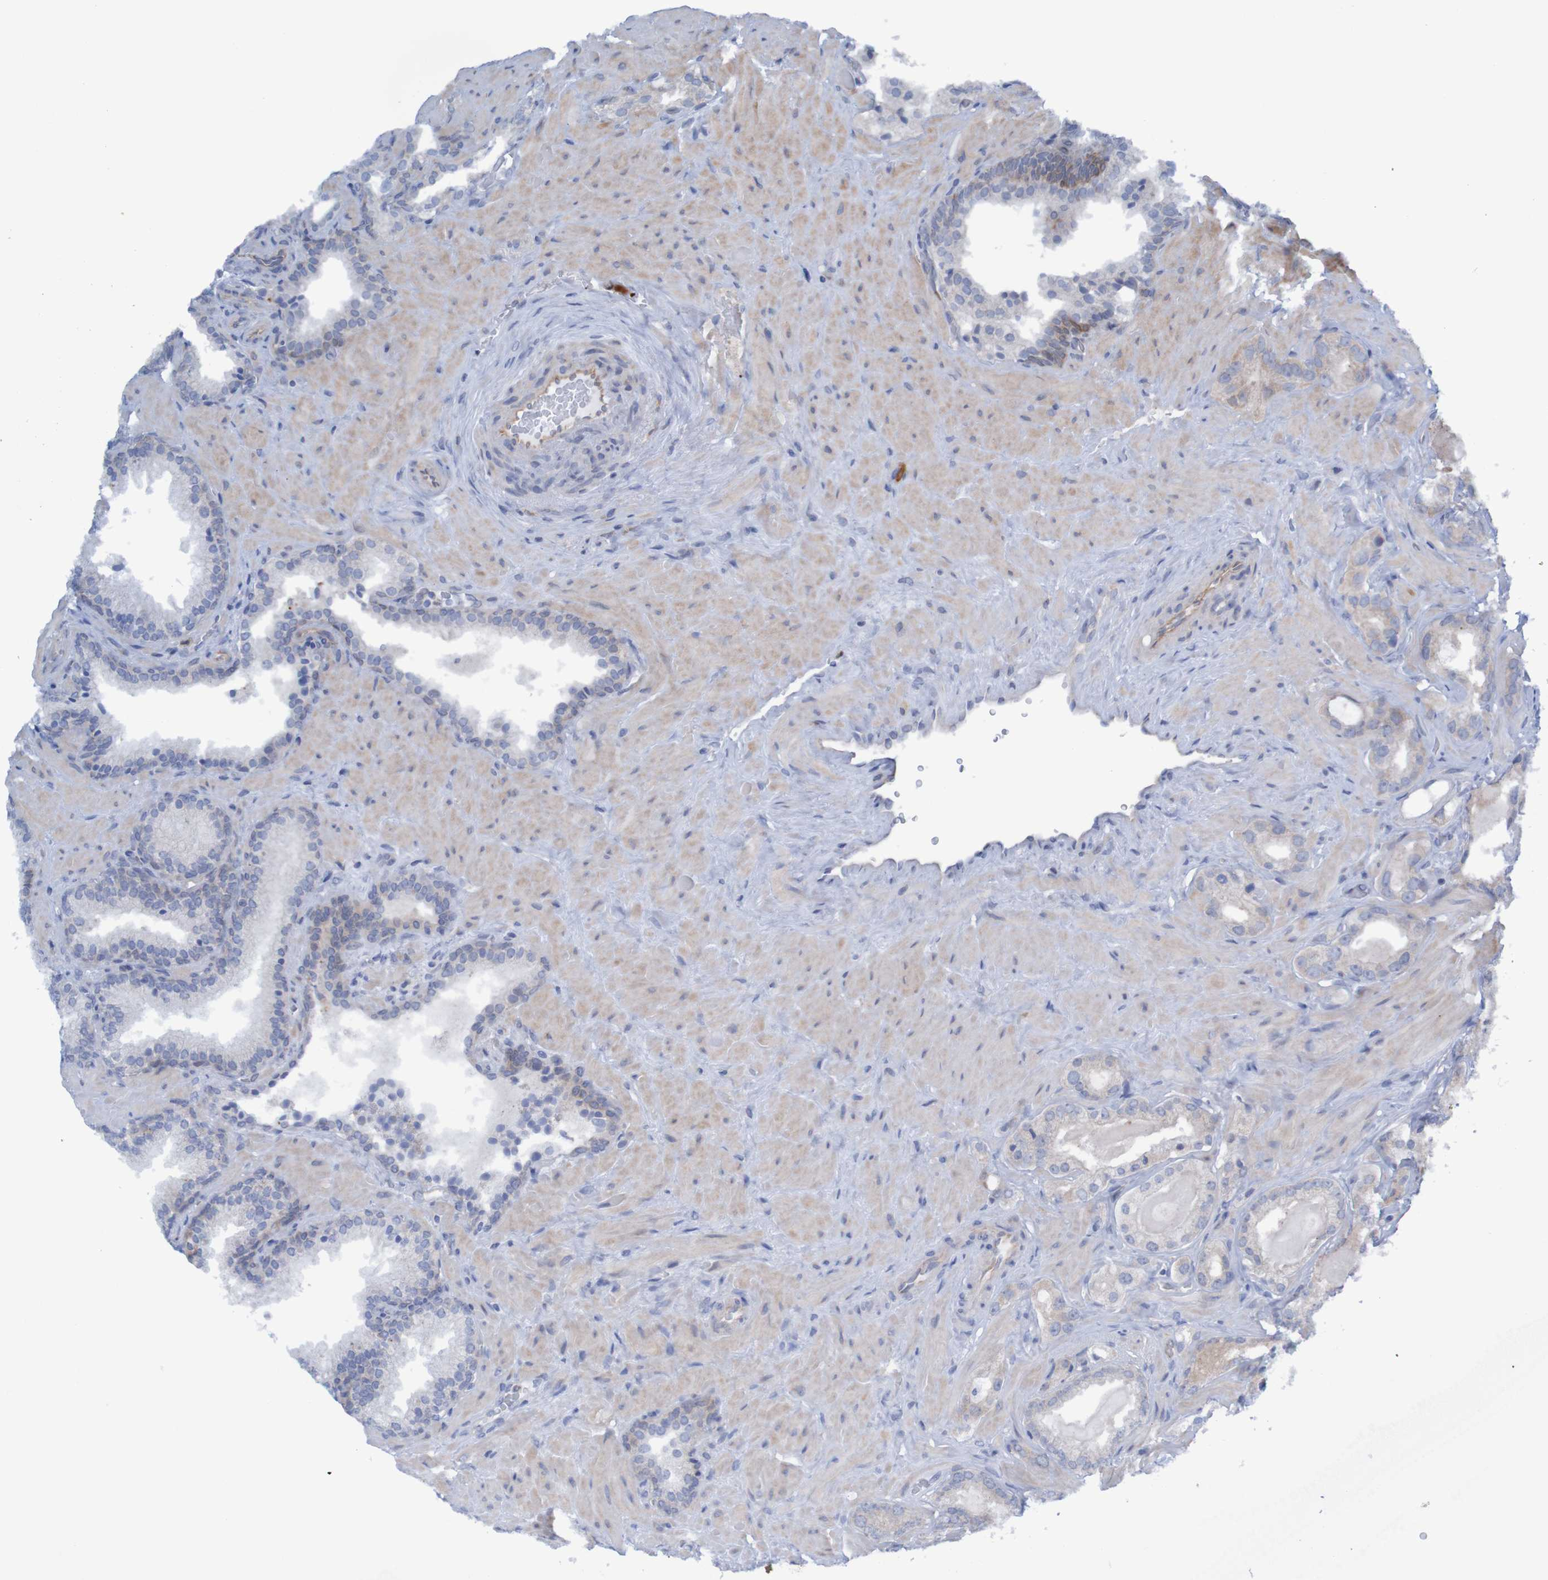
{"staining": {"intensity": "negative", "quantity": "none", "location": "none"}, "tissue": "prostate cancer", "cell_type": "Tumor cells", "image_type": "cancer", "snomed": [{"axis": "morphology", "description": "Adenocarcinoma, High grade"}, {"axis": "topography", "description": "Prostate"}], "caption": "IHC of prostate cancer (high-grade adenocarcinoma) exhibits no staining in tumor cells.", "gene": "ANGPT4", "patient": {"sex": "male", "age": 64}}